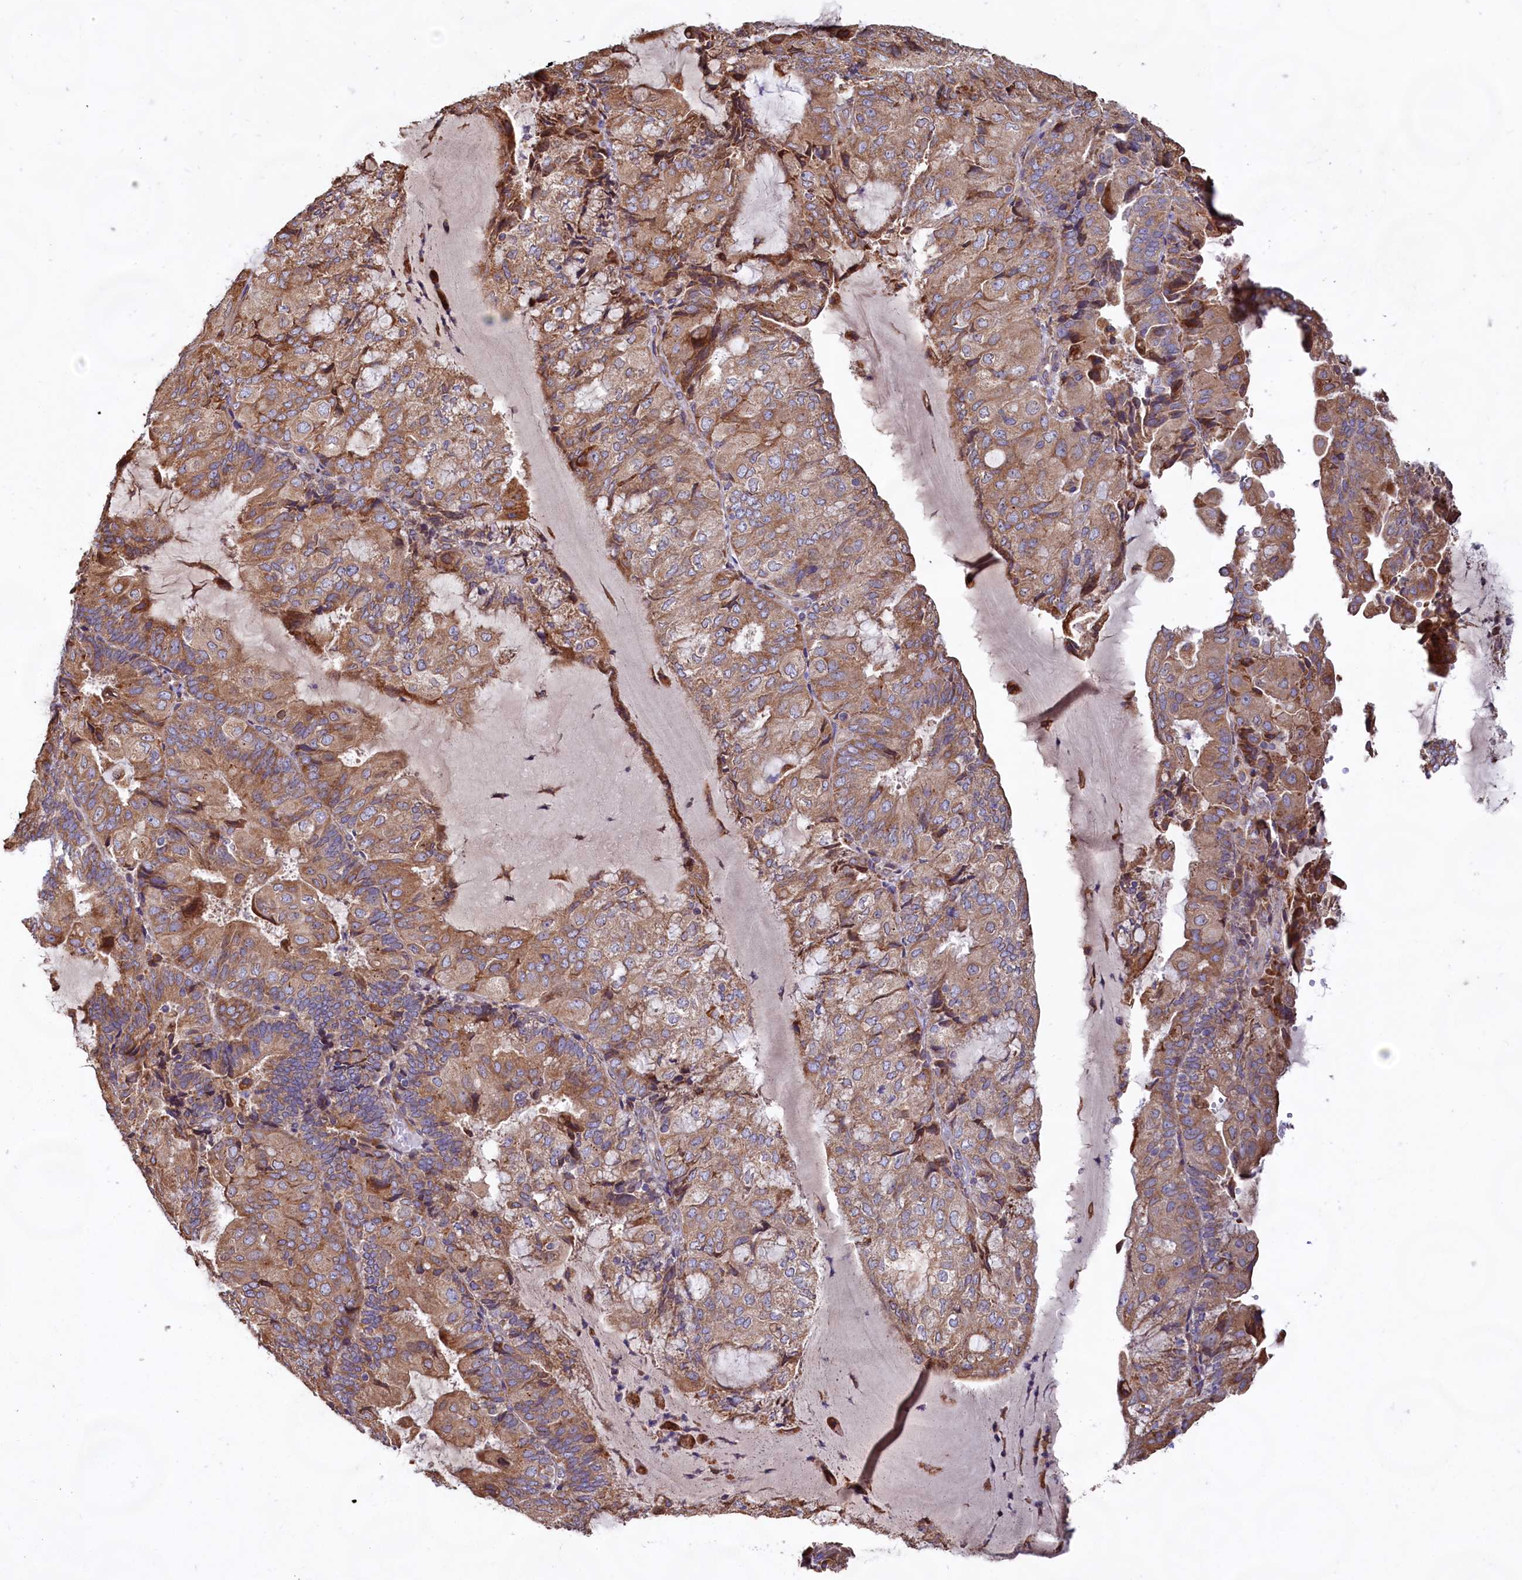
{"staining": {"intensity": "moderate", "quantity": ">75%", "location": "cytoplasmic/membranous"}, "tissue": "endometrial cancer", "cell_type": "Tumor cells", "image_type": "cancer", "snomed": [{"axis": "morphology", "description": "Adenocarcinoma, NOS"}, {"axis": "topography", "description": "Endometrium"}], "caption": "High-magnification brightfield microscopy of endometrial cancer (adenocarcinoma) stained with DAB (3,3'-diaminobenzidine) (brown) and counterstained with hematoxylin (blue). tumor cells exhibit moderate cytoplasmic/membranous expression is appreciated in about>75% of cells.", "gene": "TBC1D19", "patient": {"sex": "female", "age": 81}}